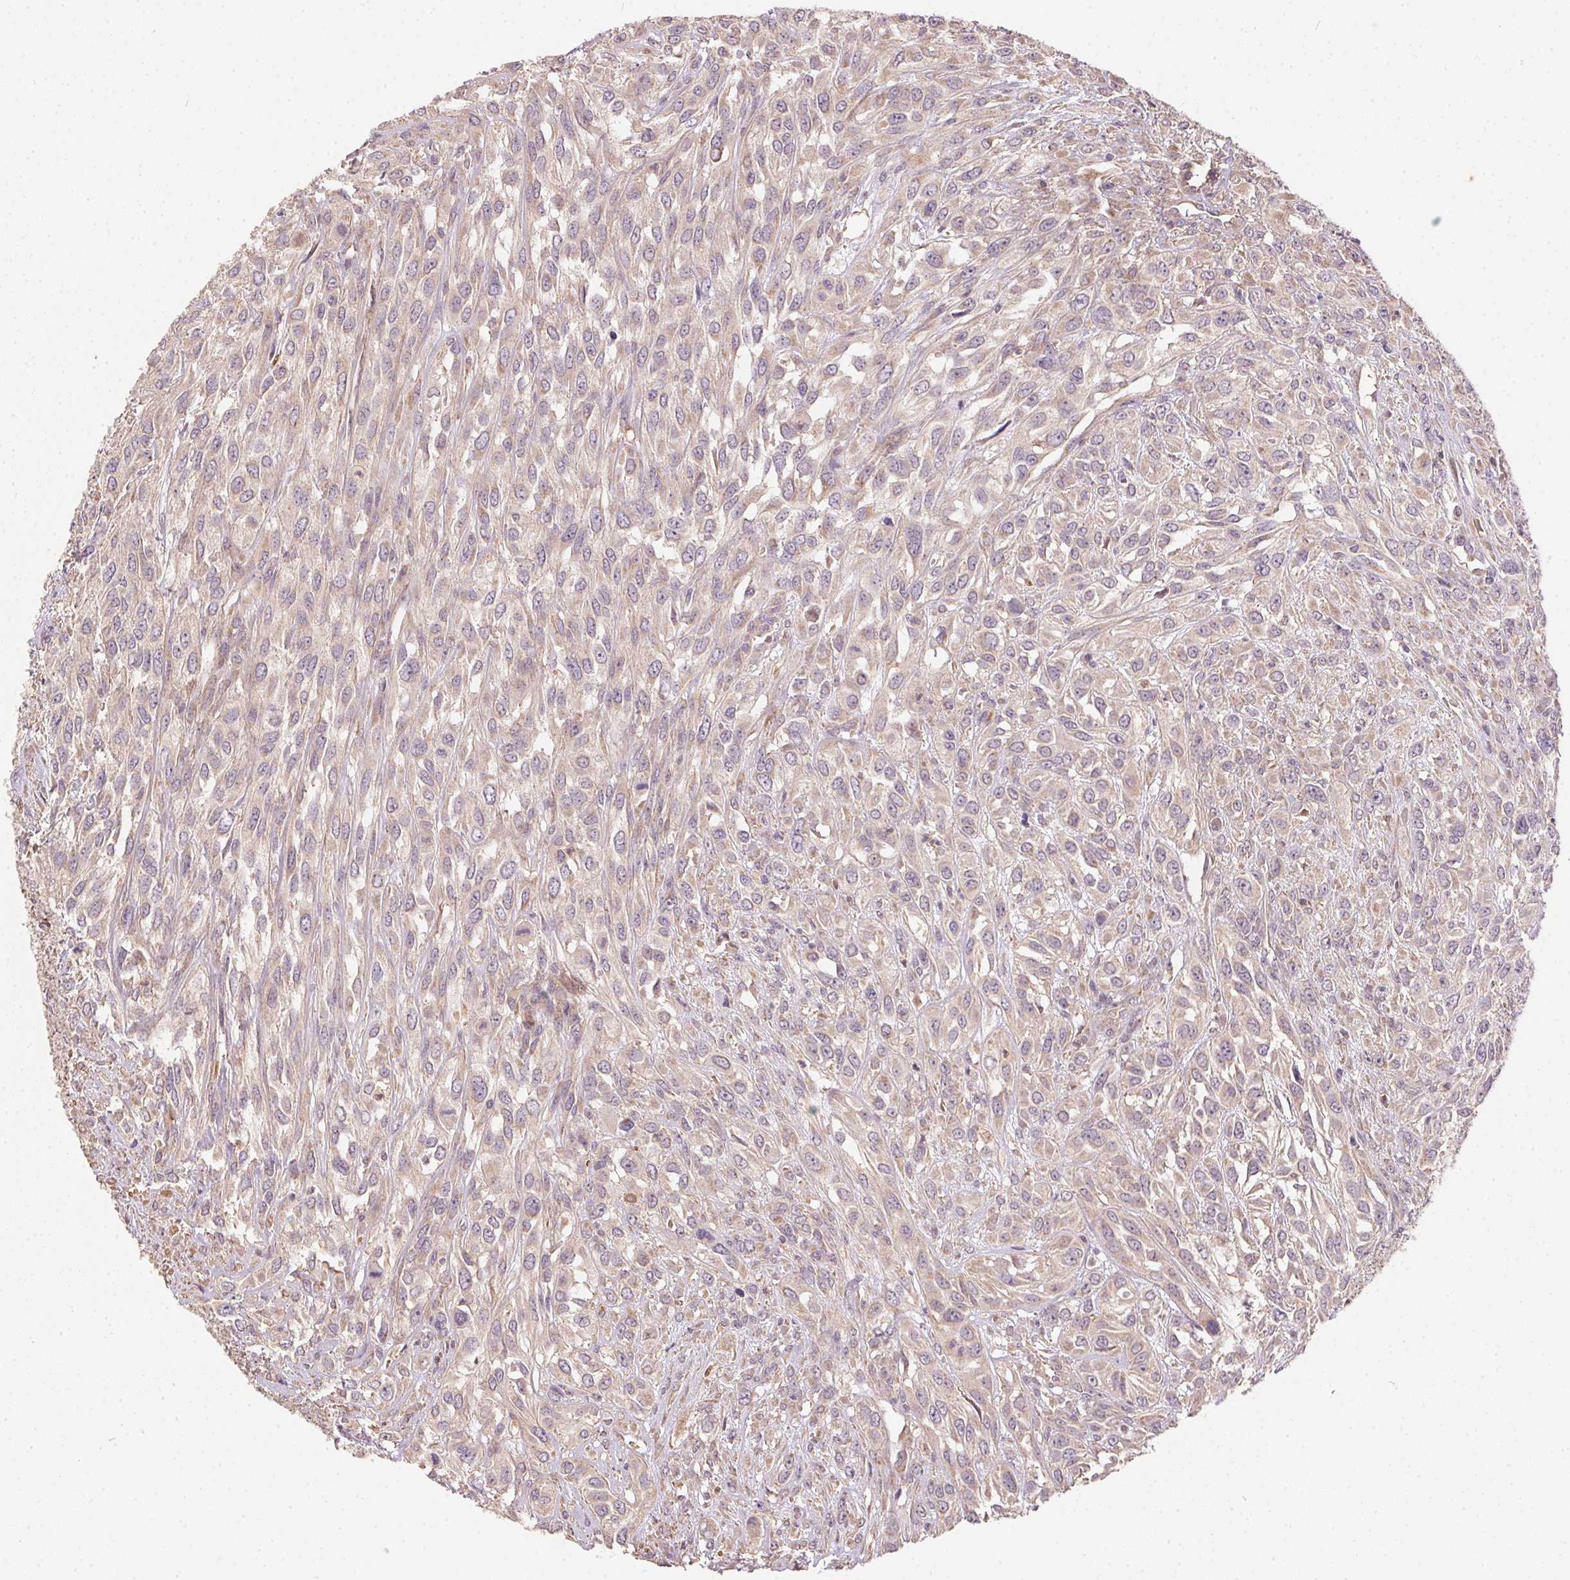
{"staining": {"intensity": "weak", "quantity": "25%-75%", "location": "cytoplasmic/membranous"}, "tissue": "urothelial cancer", "cell_type": "Tumor cells", "image_type": "cancer", "snomed": [{"axis": "morphology", "description": "Urothelial carcinoma, High grade"}, {"axis": "topography", "description": "Urinary bladder"}], "caption": "Urothelial cancer stained with immunohistochemistry (IHC) reveals weak cytoplasmic/membranous staining in about 25%-75% of tumor cells.", "gene": "REV3L", "patient": {"sex": "male", "age": 67}}